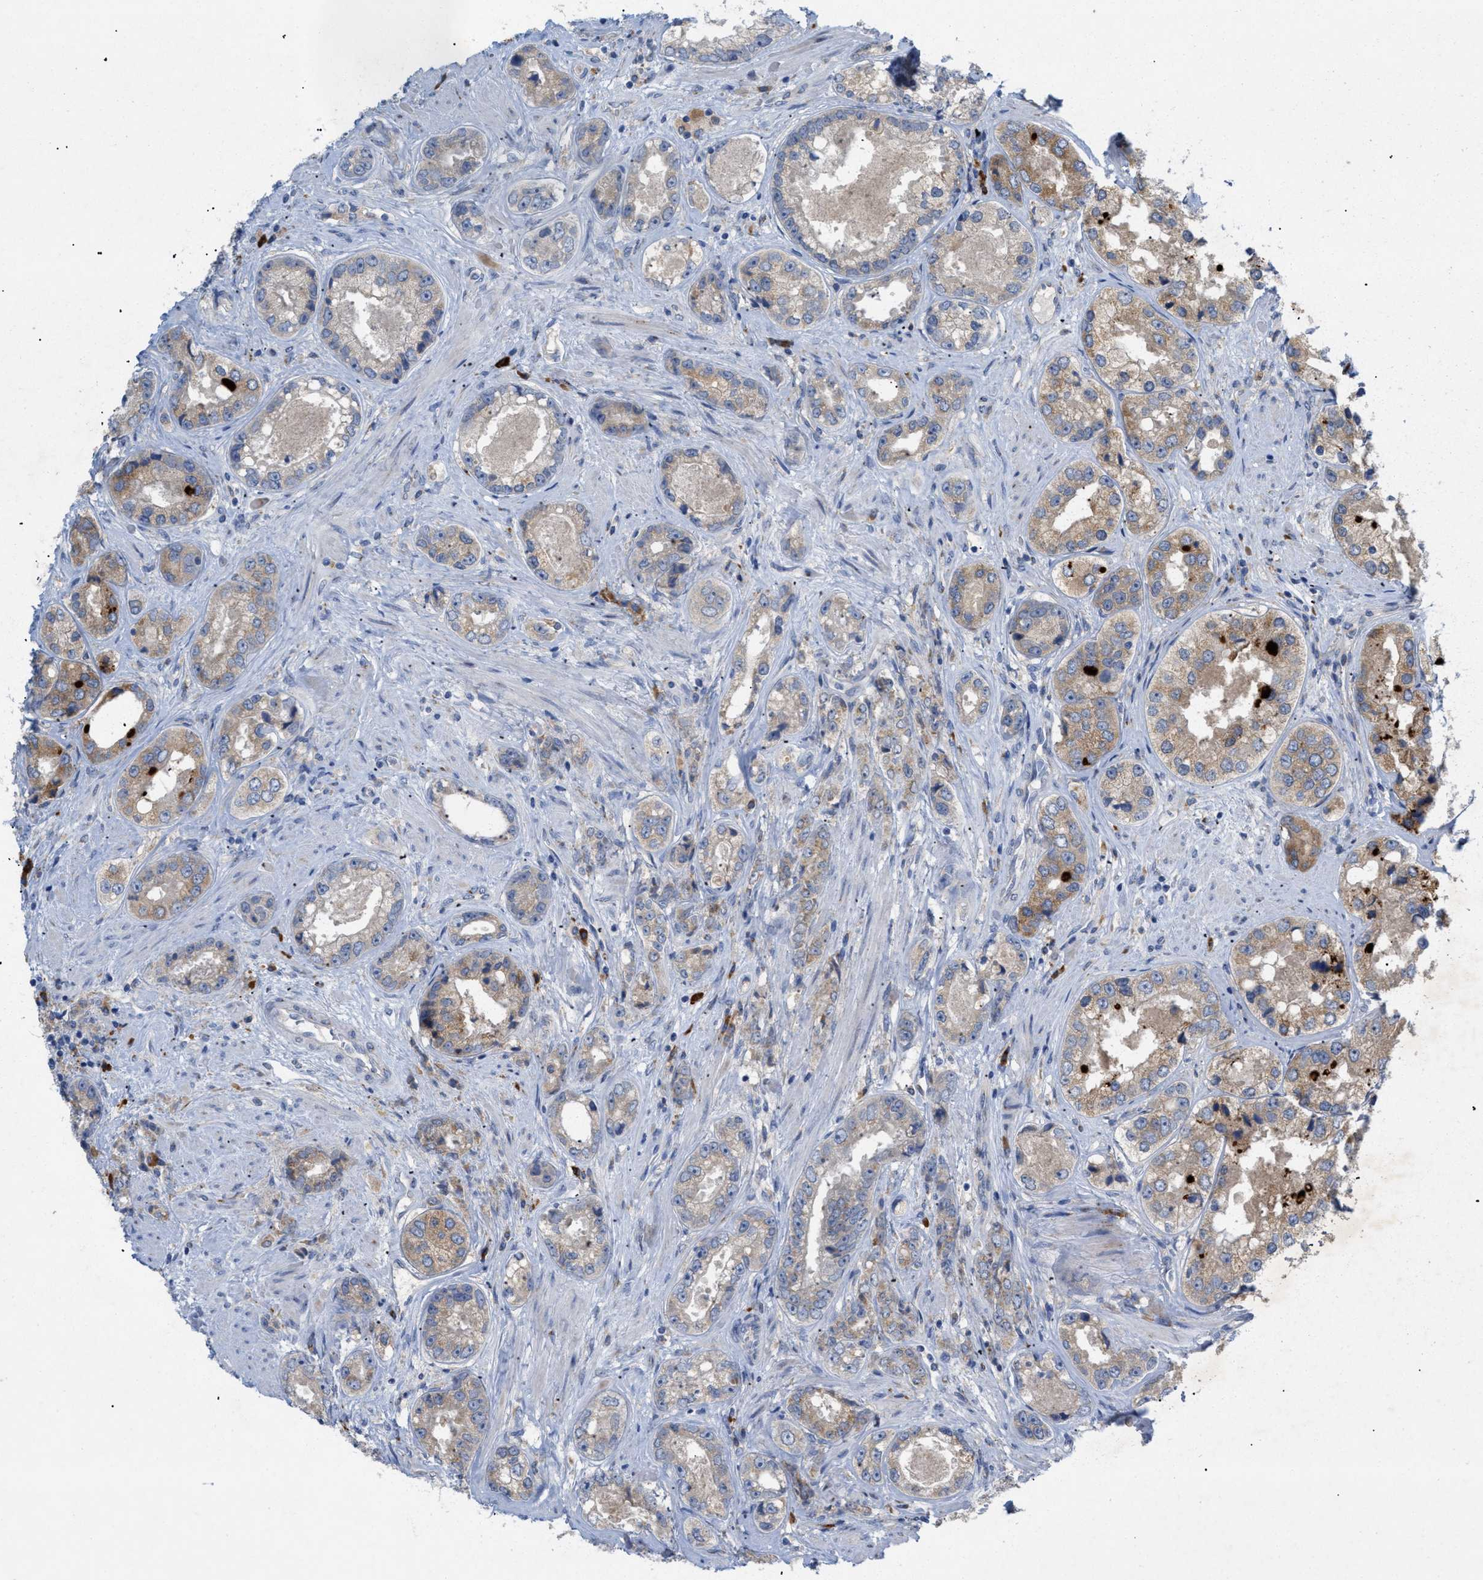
{"staining": {"intensity": "weak", "quantity": ">75%", "location": "cytoplasmic/membranous"}, "tissue": "prostate cancer", "cell_type": "Tumor cells", "image_type": "cancer", "snomed": [{"axis": "morphology", "description": "Adenocarcinoma, High grade"}, {"axis": "topography", "description": "Prostate"}], "caption": "Human adenocarcinoma (high-grade) (prostate) stained for a protein (brown) demonstrates weak cytoplasmic/membranous positive positivity in about >75% of tumor cells.", "gene": "SLC50A1", "patient": {"sex": "male", "age": 61}}